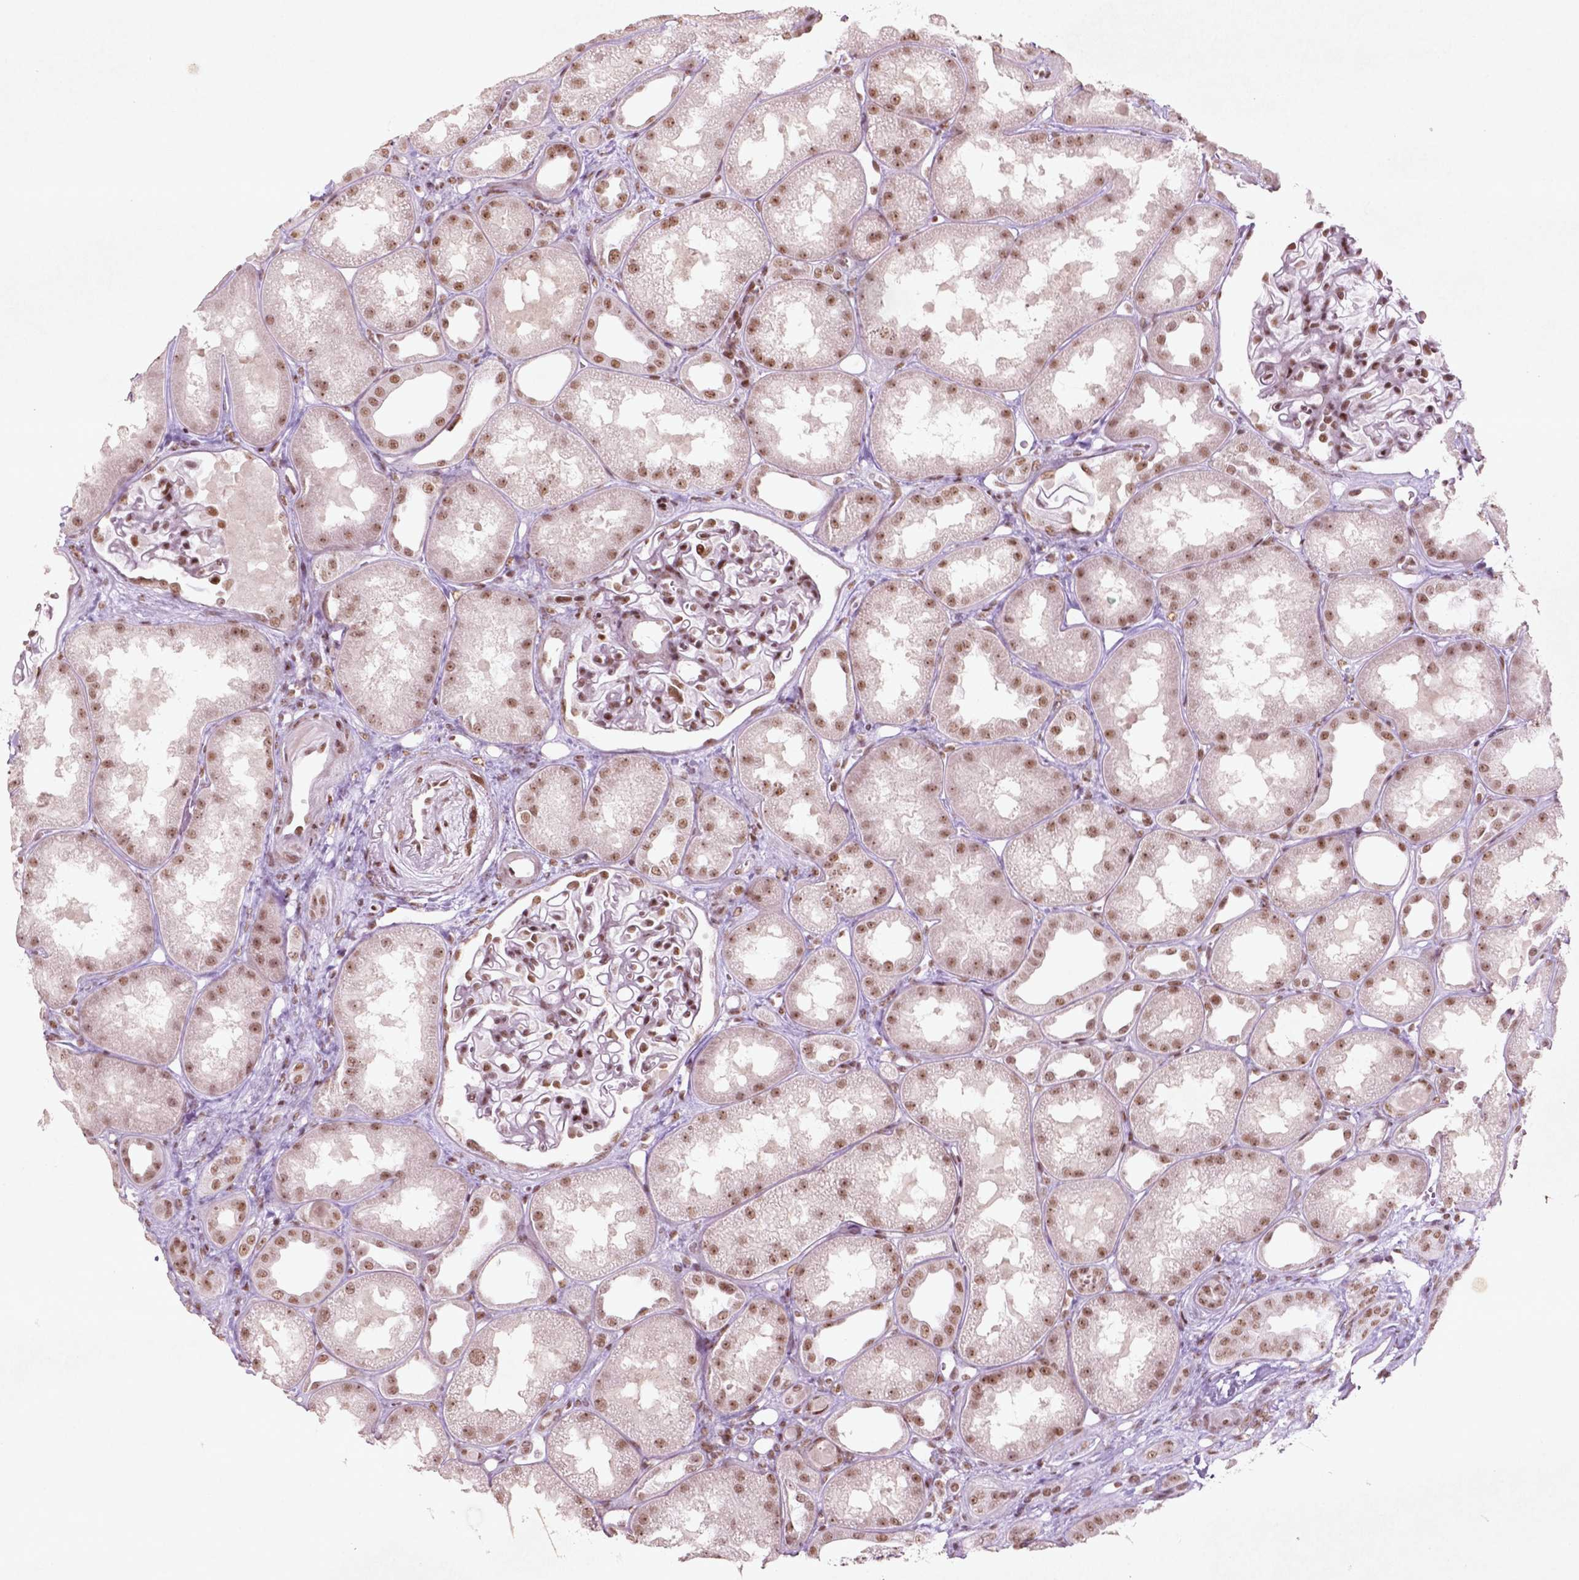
{"staining": {"intensity": "moderate", "quantity": ">75%", "location": "nuclear"}, "tissue": "kidney", "cell_type": "Cells in glomeruli", "image_type": "normal", "snomed": [{"axis": "morphology", "description": "Normal tissue, NOS"}, {"axis": "topography", "description": "Kidney"}], "caption": "An immunohistochemistry micrograph of normal tissue is shown. Protein staining in brown shows moderate nuclear positivity in kidney within cells in glomeruli. (DAB (3,3'-diaminobenzidine) IHC with brightfield microscopy, high magnification).", "gene": "HMG20B", "patient": {"sex": "male", "age": 61}}